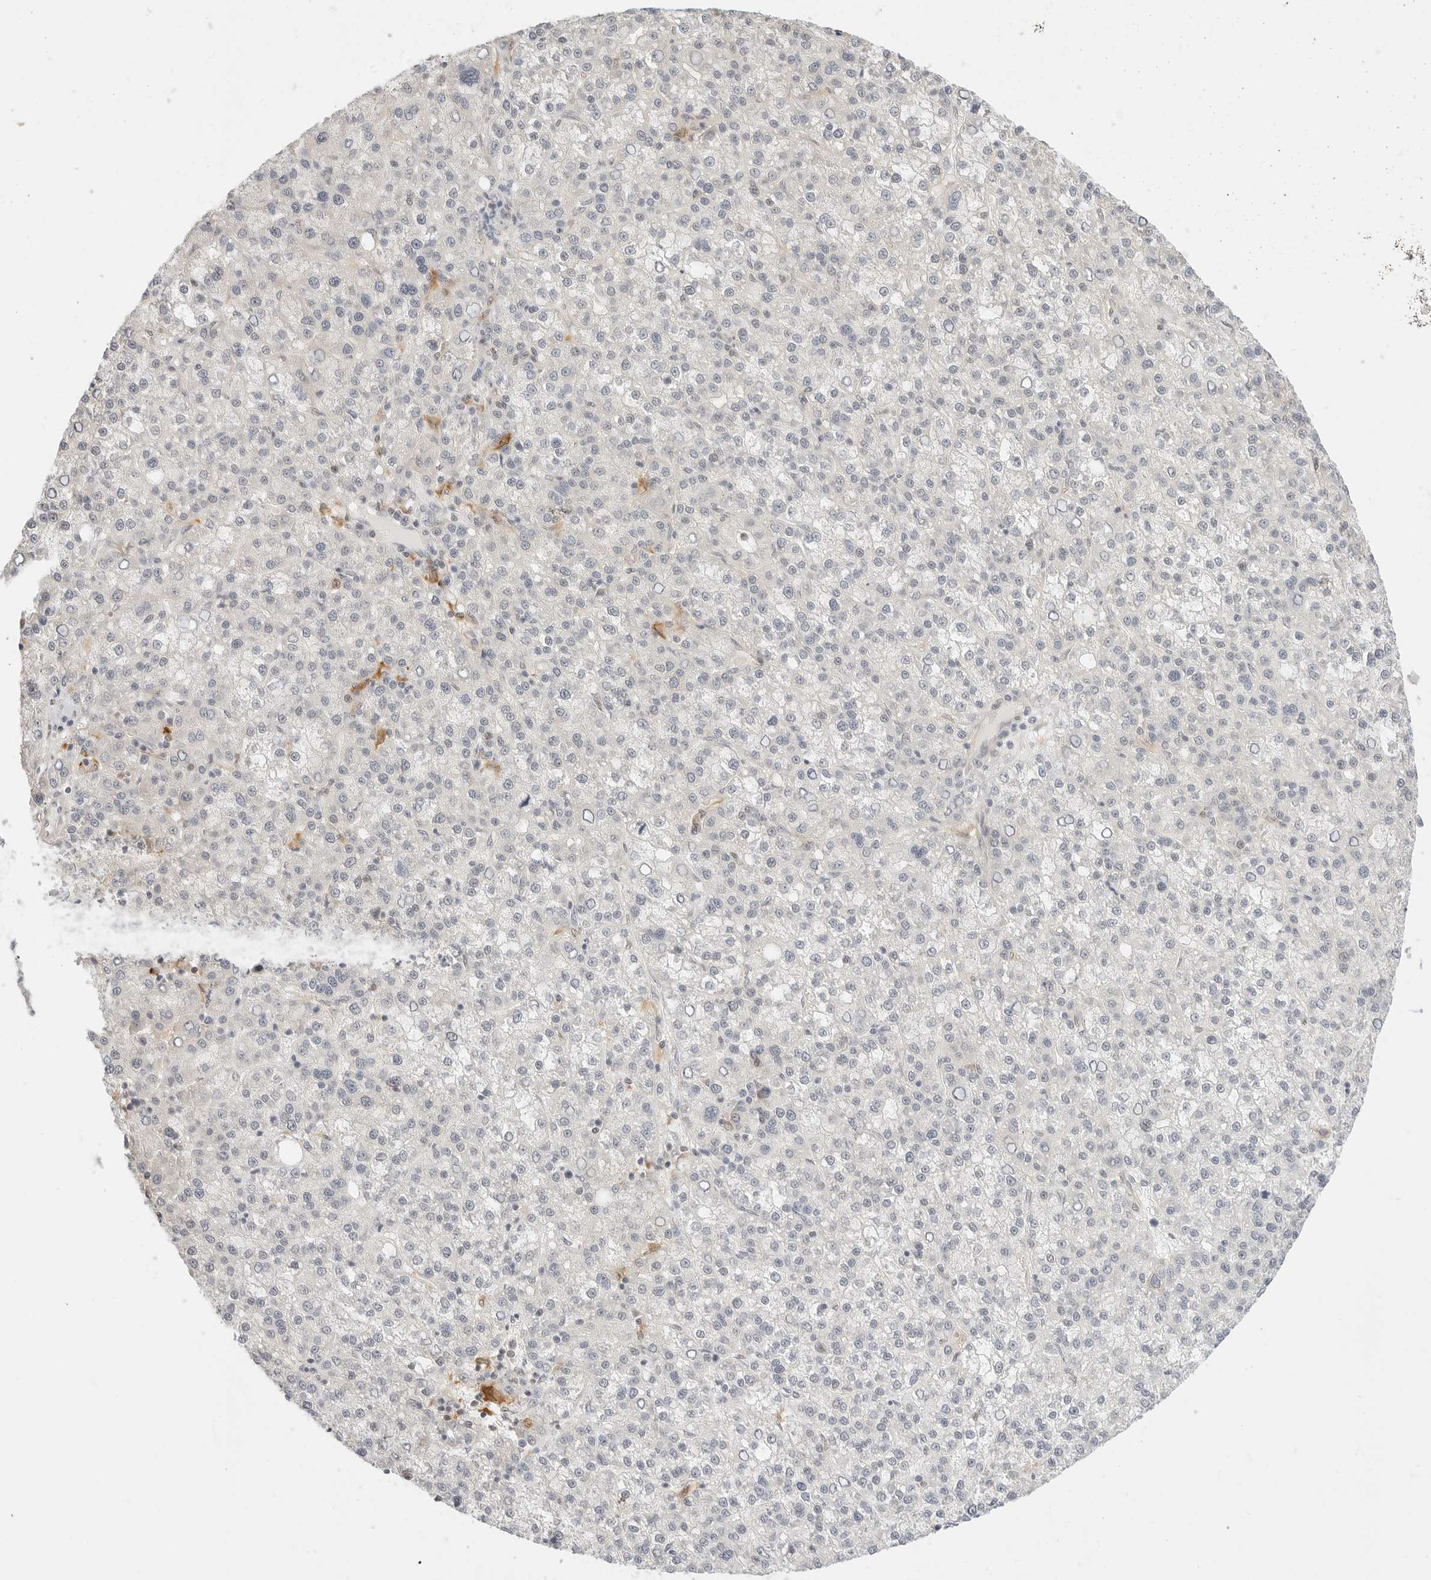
{"staining": {"intensity": "moderate", "quantity": "<25%", "location": "cytoplasmic/membranous"}, "tissue": "liver cancer", "cell_type": "Tumor cells", "image_type": "cancer", "snomed": [{"axis": "morphology", "description": "Carcinoma, Hepatocellular, NOS"}, {"axis": "topography", "description": "Liver"}], "caption": "Liver cancer stained with a protein marker displays moderate staining in tumor cells.", "gene": "TEKT2", "patient": {"sex": "female", "age": 58}}